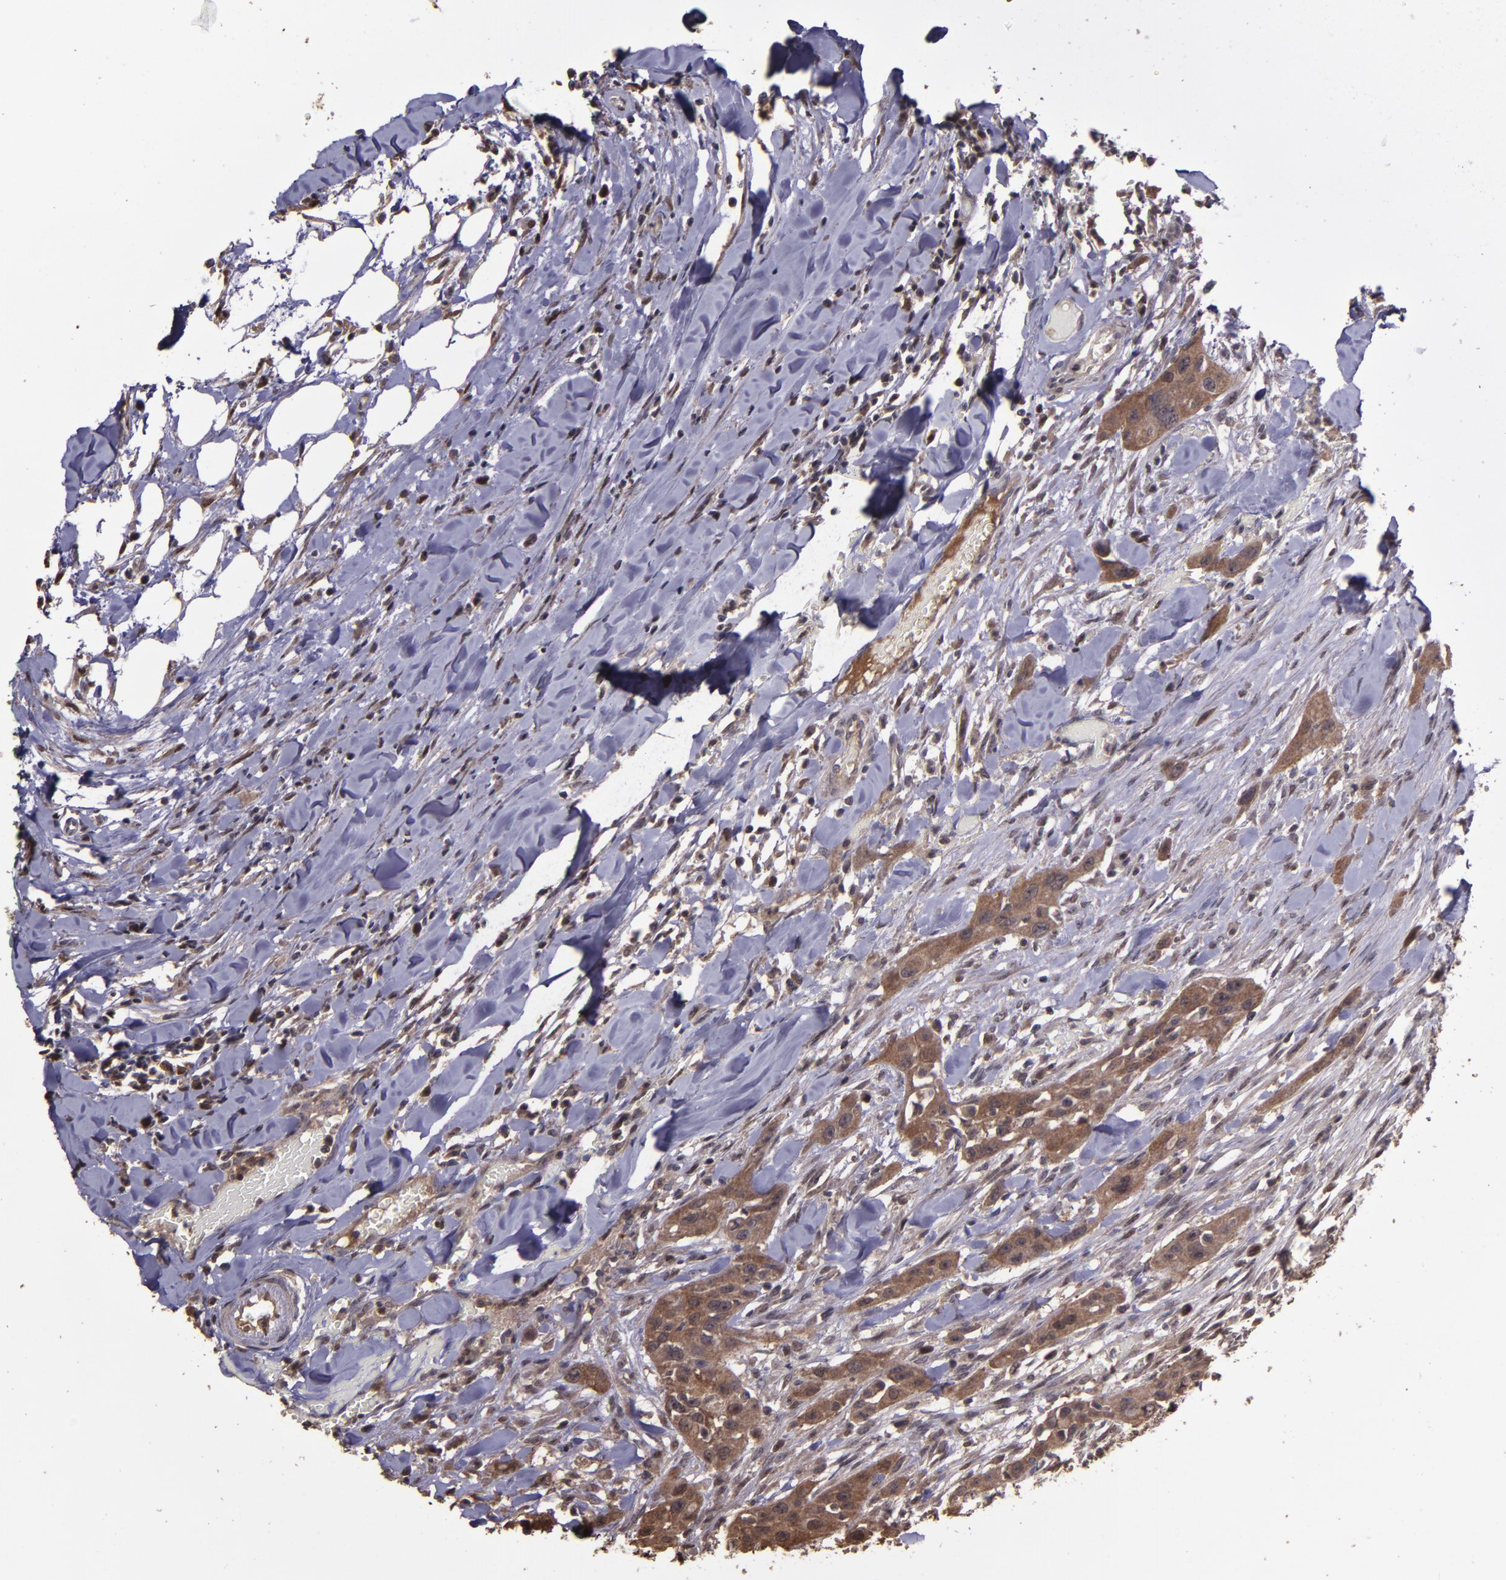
{"staining": {"intensity": "moderate", "quantity": "25%-75%", "location": "cytoplasmic/membranous"}, "tissue": "head and neck cancer", "cell_type": "Tumor cells", "image_type": "cancer", "snomed": [{"axis": "morphology", "description": "Neoplasm, malignant, NOS"}, {"axis": "topography", "description": "Salivary gland"}, {"axis": "topography", "description": "Head-Neck"}], "caption": "This photomicrograph exhibits immunohistochemistry (IHC) staining of human head and neck cancer (malignant neoplasm), with medium moderate cytoplasmic/membranous positivity in approximately 25%-75% of tumor cells.", "gene": "SERPINF2", "patient": {"sex": "male", "age": 43}}